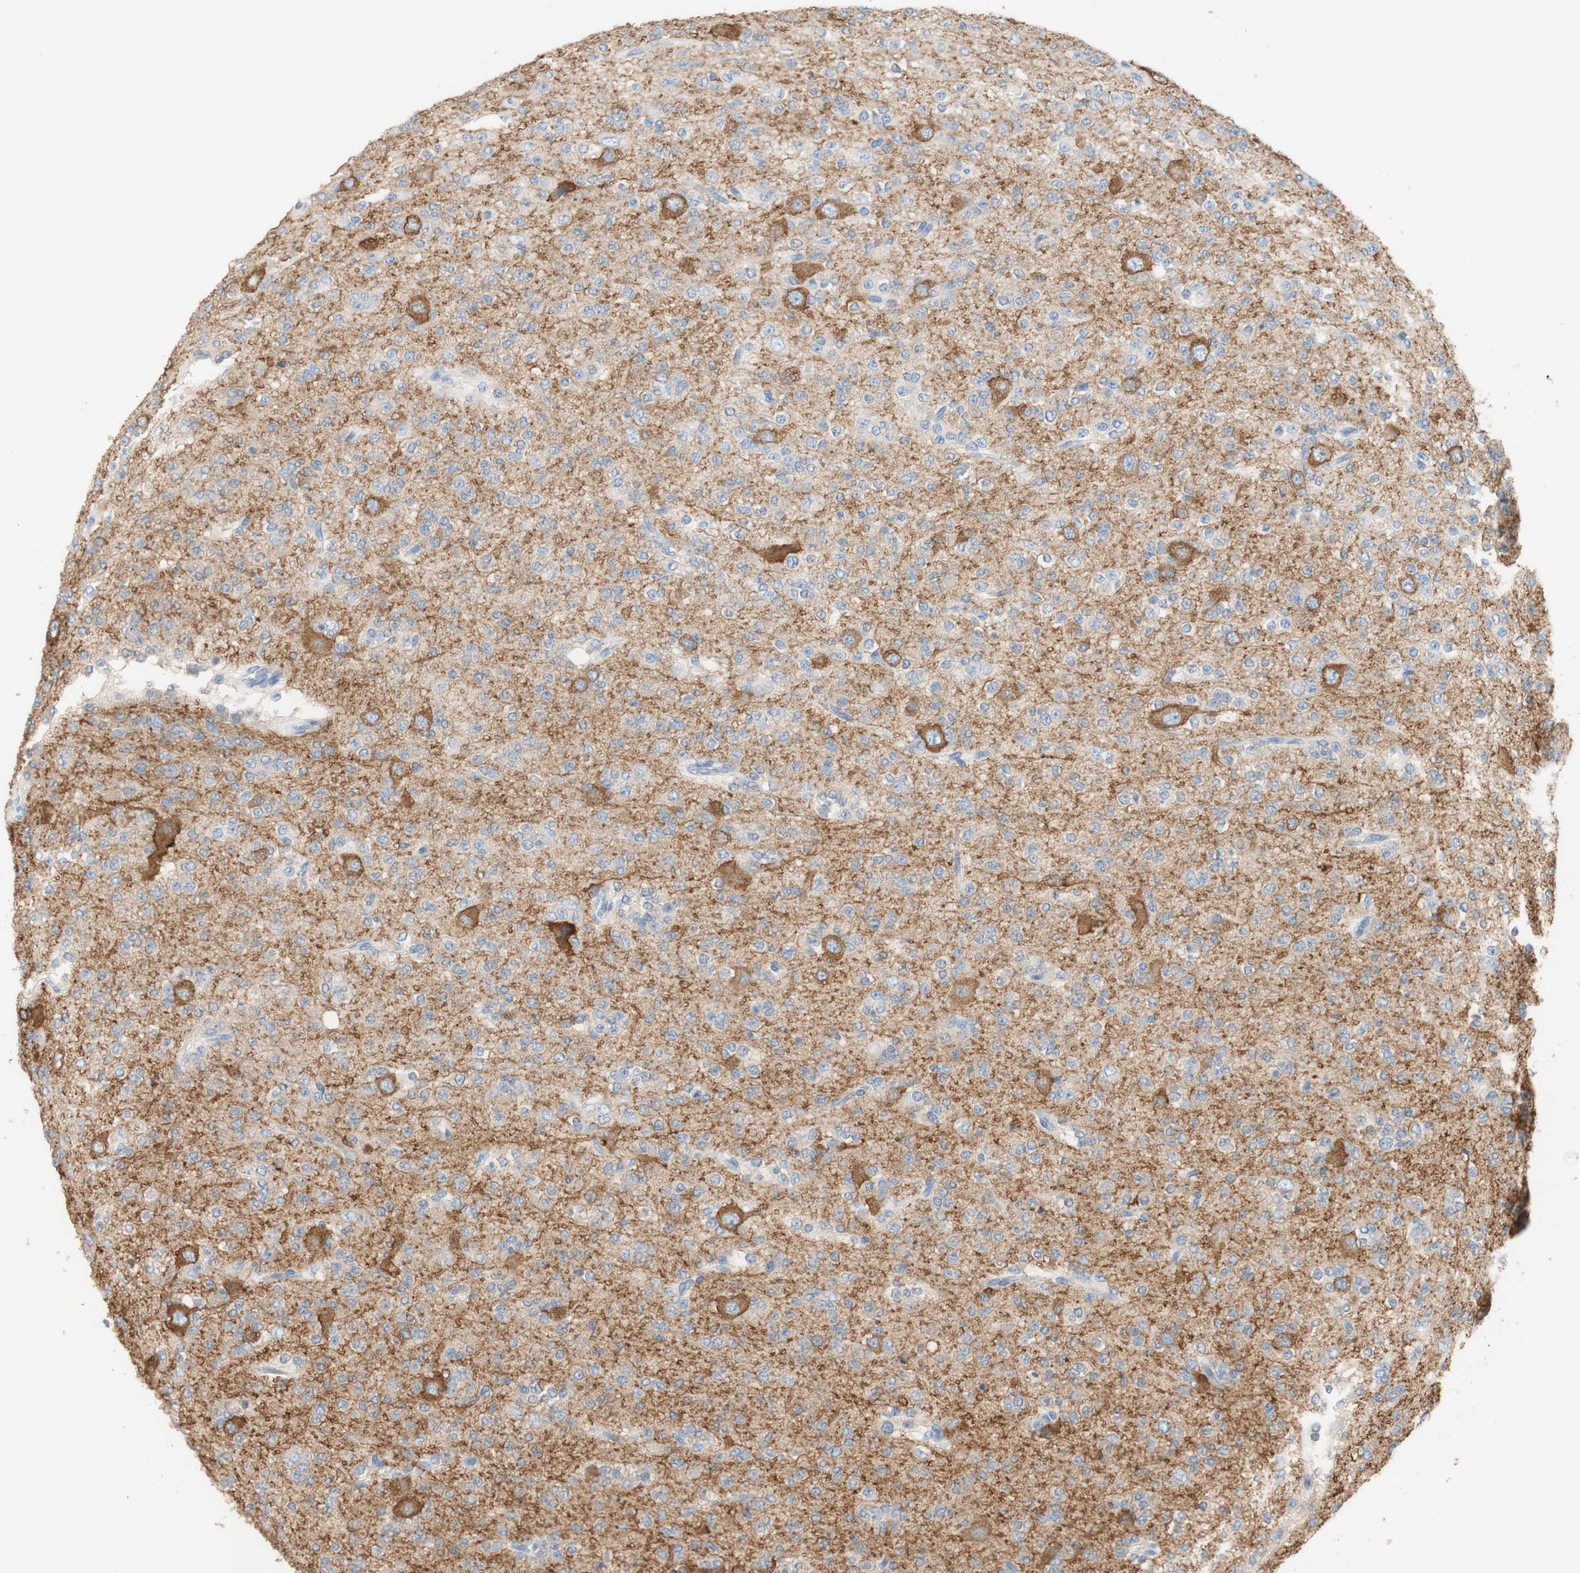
{"staining": {"intensity": "negative", "quantity": "none", "location": "none"}, "tissue": "glioma", "cell_type": "Tumor cells", "image_type": "cancer", "snomed": [{"axis": "morphology", "description": "Glioma, malignant, Low grade"}, {"axis": "topography", "description": "Brain"}], "caption": "IHC image of neoplastic tissue: human low-grade glioma (malignant) stained with DAB reveals no significant protein staining in tumor cells. (Immunohistochemistry (ihc), brightfield microscopy, high magnification).", "gene": "ATP2B1", "patient": {"sex": "male", "age": 38}}